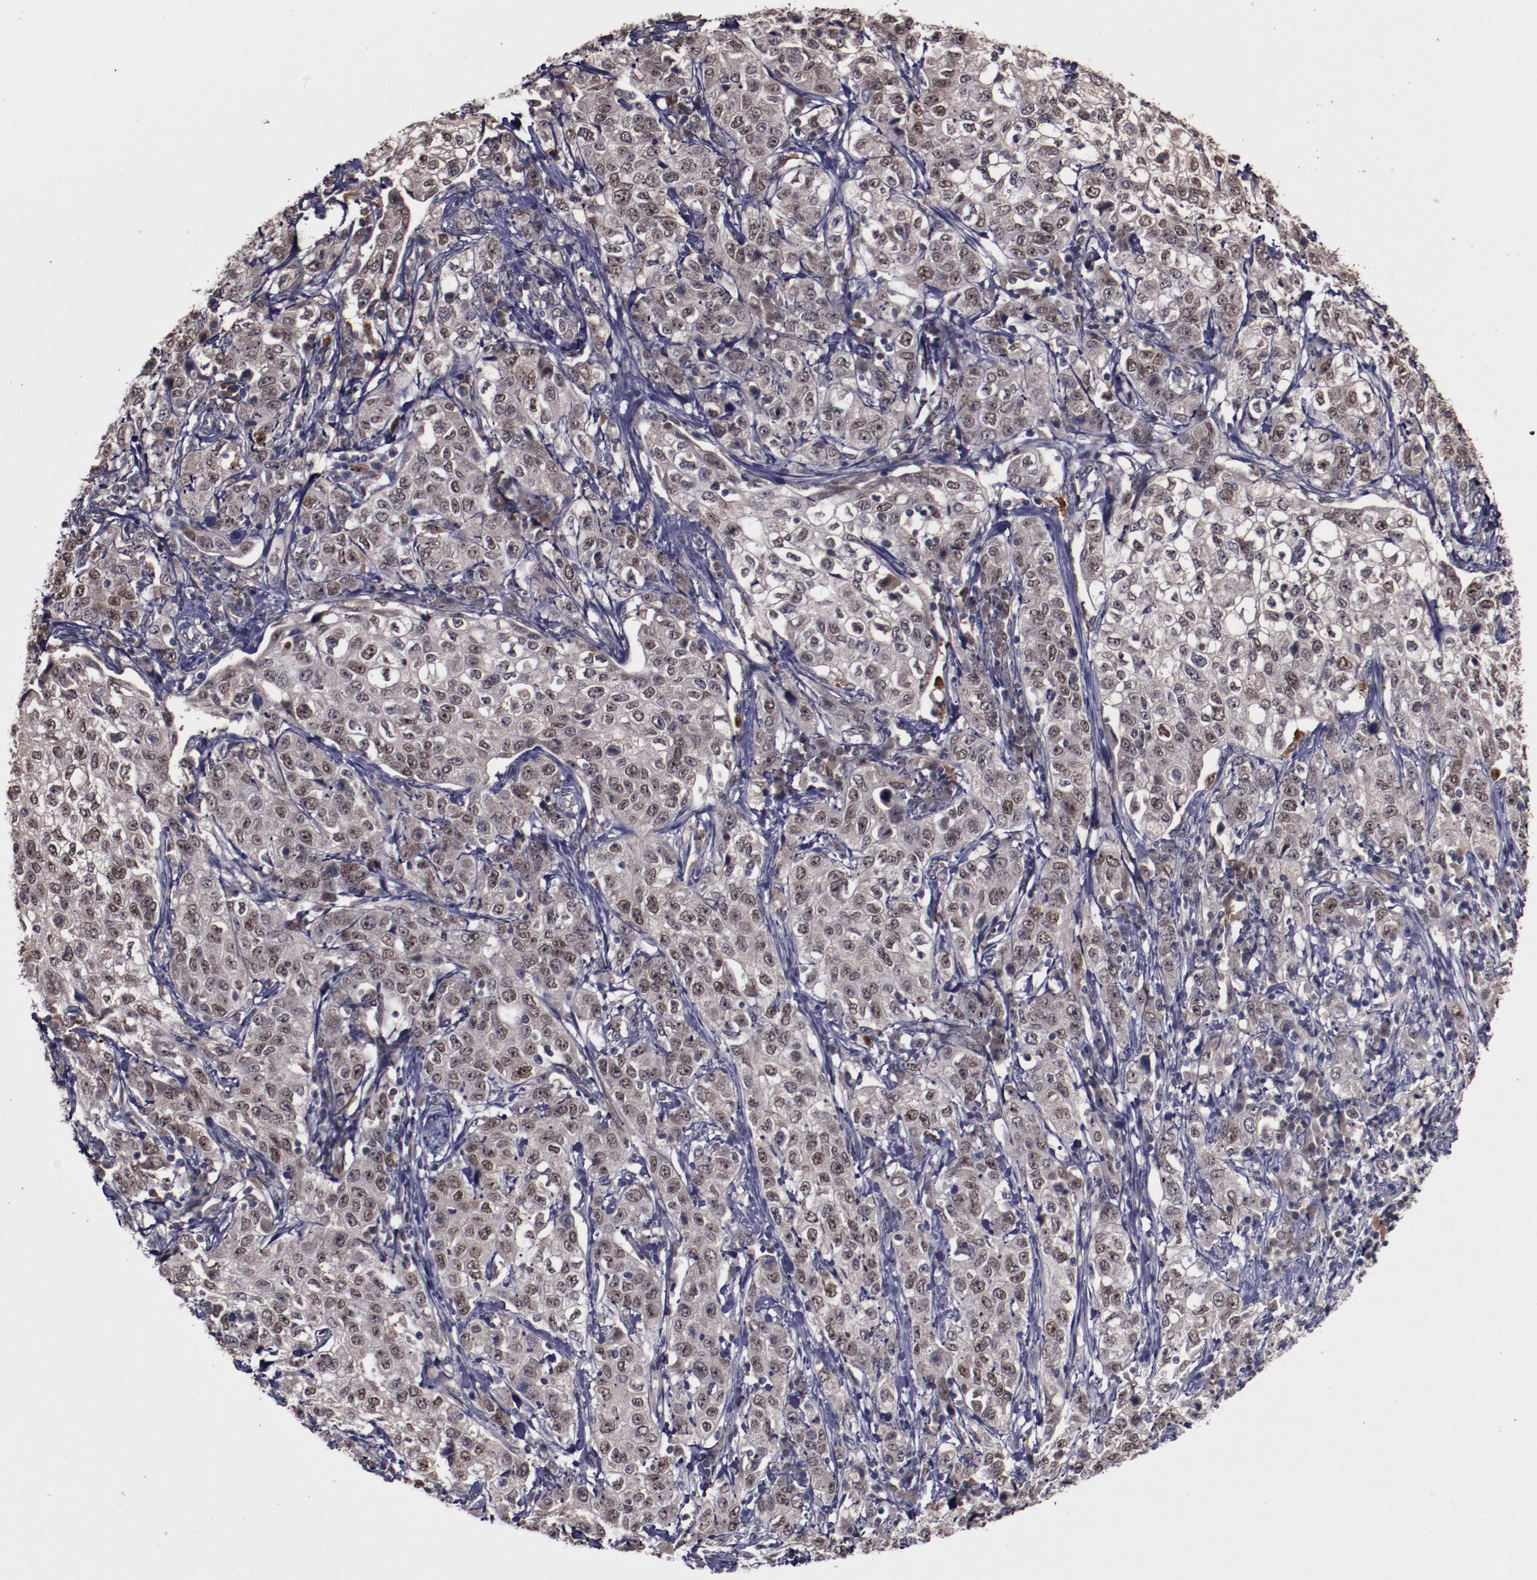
{"staining": {"intensity": "weak", "quantity": ">75%", "location": "nuclear"}, "tissue": "stomach cancer", "cell_type": "Tumor cells", "image_type": "cancer", "snomed": [{"axis": "morphology", "description": "Adenocarcinoma, NOS"}, {"axis": "topography", "description": "Stomach"}], "caption": "This image shows stomach cancer stained with IHC to label a protein in brown. The nuclear of tumor cells show weak positivity for the protein. Nuclei are counter-stained blue.", "gene": "CHEK2", "patient": {"sex": "male", "age": 48}}